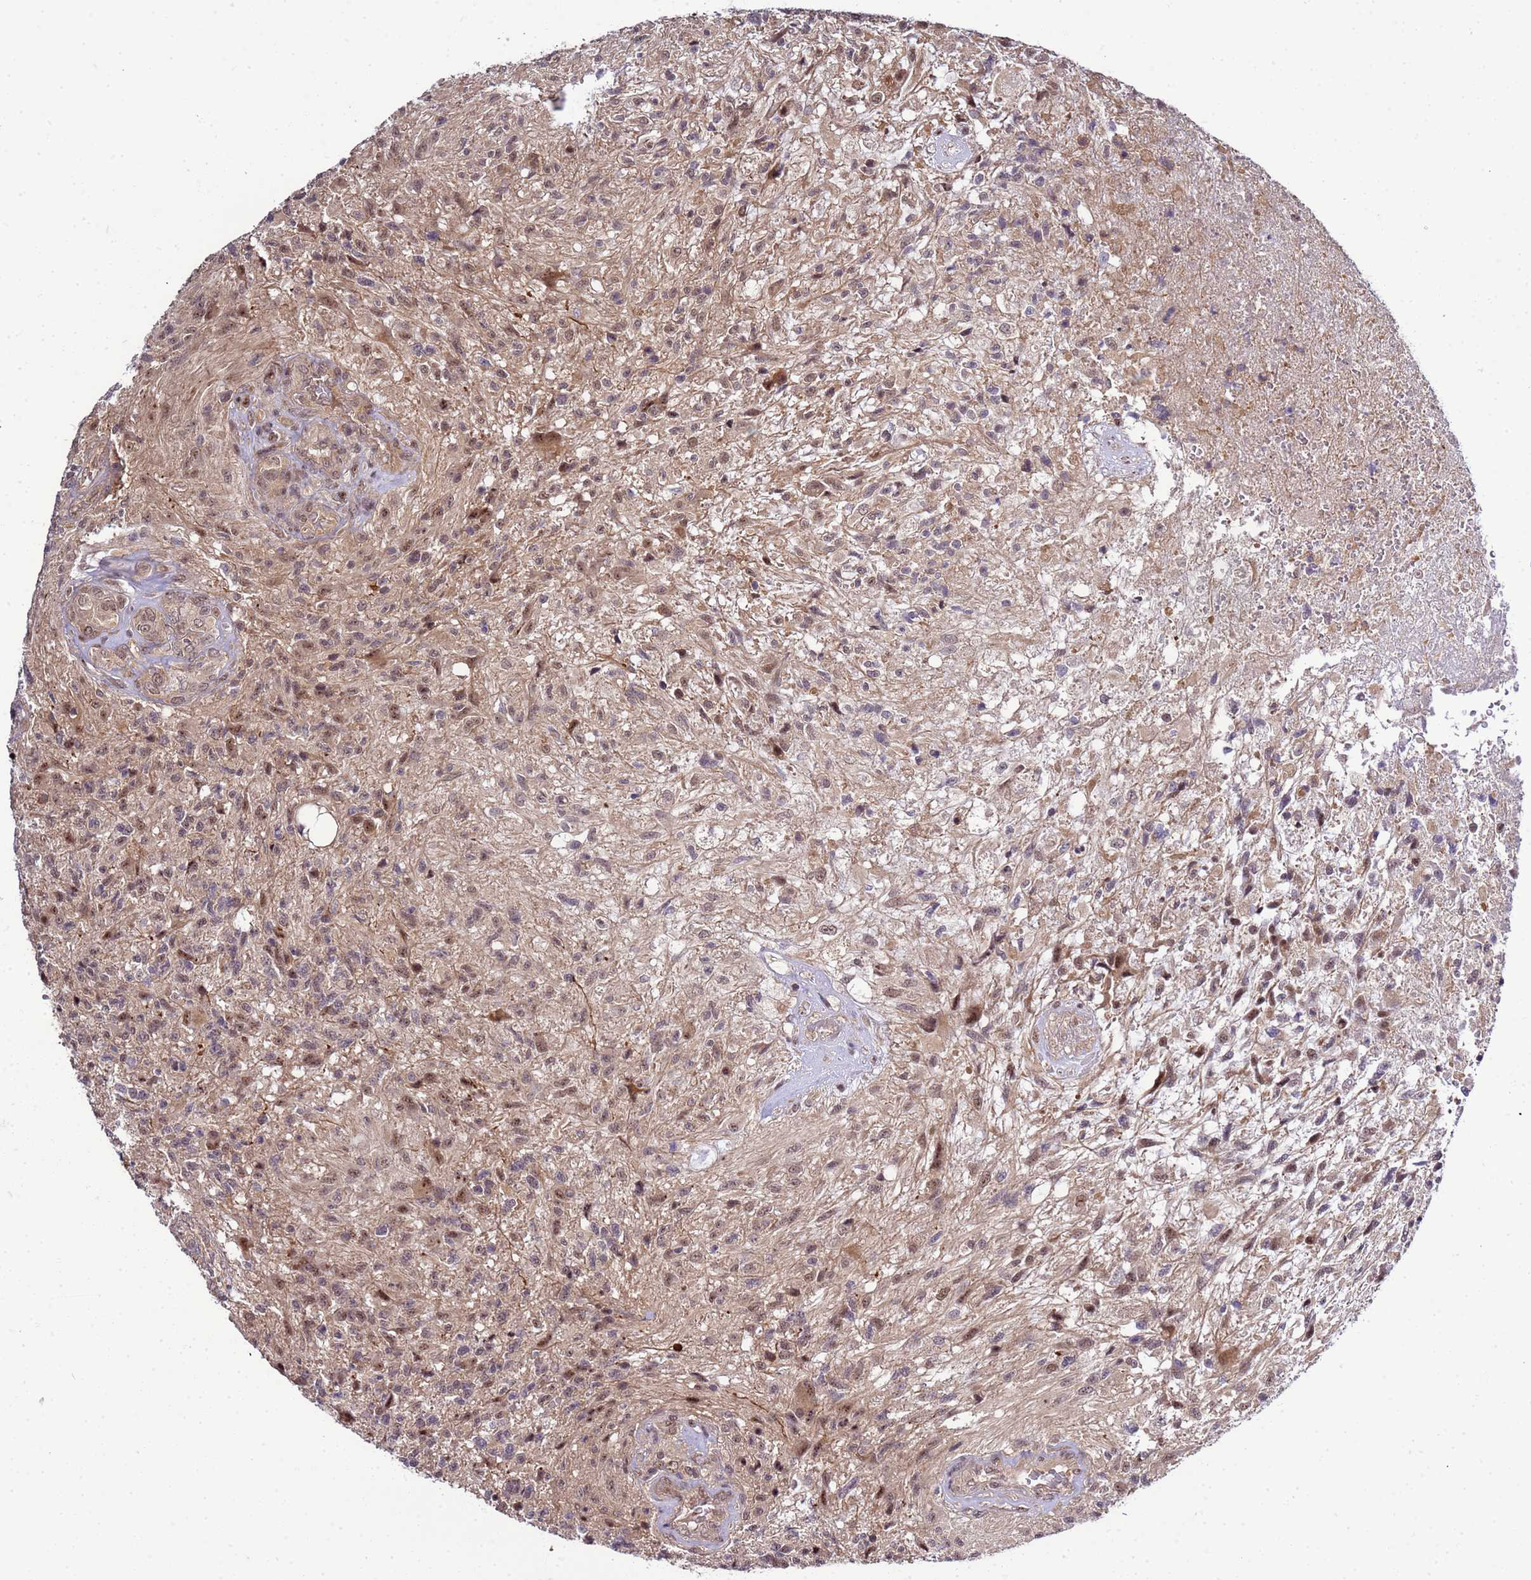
{"staining": {"intensity": "weak", "quantity": "25%-75%", "location": "nuclear"}, "tissue": "glioma", "cell_type": "Tumor cells", "image_type": "cancer", "snomed": [{"axis": "morphology", "description": "Glioma, malignant, High grade"}, {"axis": "topography", "description": "Brain"}], "caption": "DAB (3,3'-diaminobenzidine) immunohistochemical staining of malignant high-grade glioma exhibits weak nuclear protein staining in approximately 25%-75% of tumor cells.", "gene": "GEN1", "patient": {"sex": "male", "age": 56}}